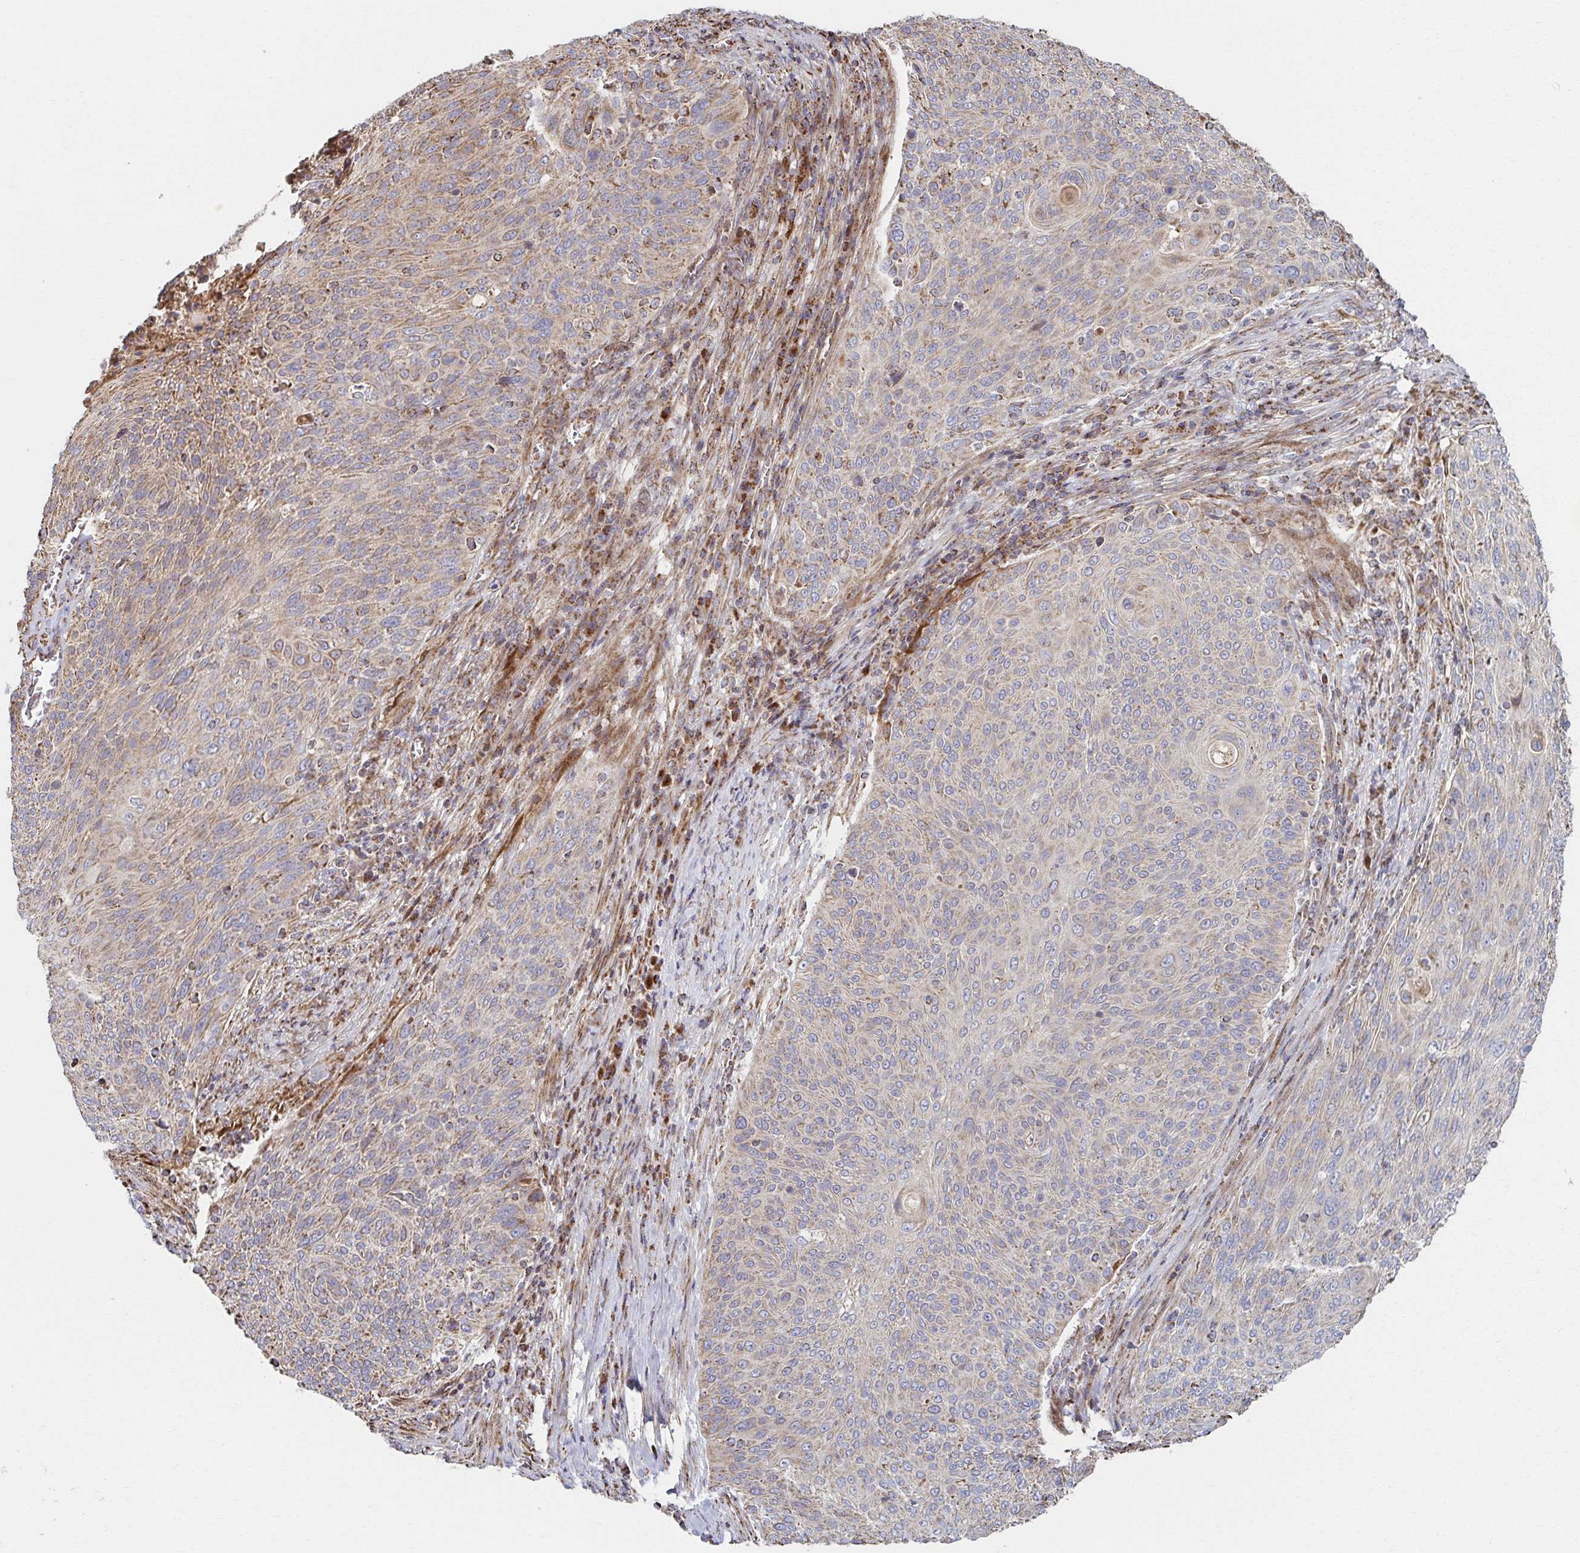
{"staining": {"intensity": "weak", "quantity": "<25%", "location": "cytoplasmic/membranous"}, "tissue": "cervical cancer", "cell_type": "Tumor cells", "image_type": "cancer", "snomed": [{"axis": "morphology", "description": "Squamous cell carcinoma, NOS"}, {"axis": "topography", "description": "Cervix"}], "caption": "Immunohistochemical staining of human cervical cancer (squamous cell carcinoma) displays no significant staining in tumor cells.", "gene": "SAT1", "patient": {"sex": "female", "age": 31}}